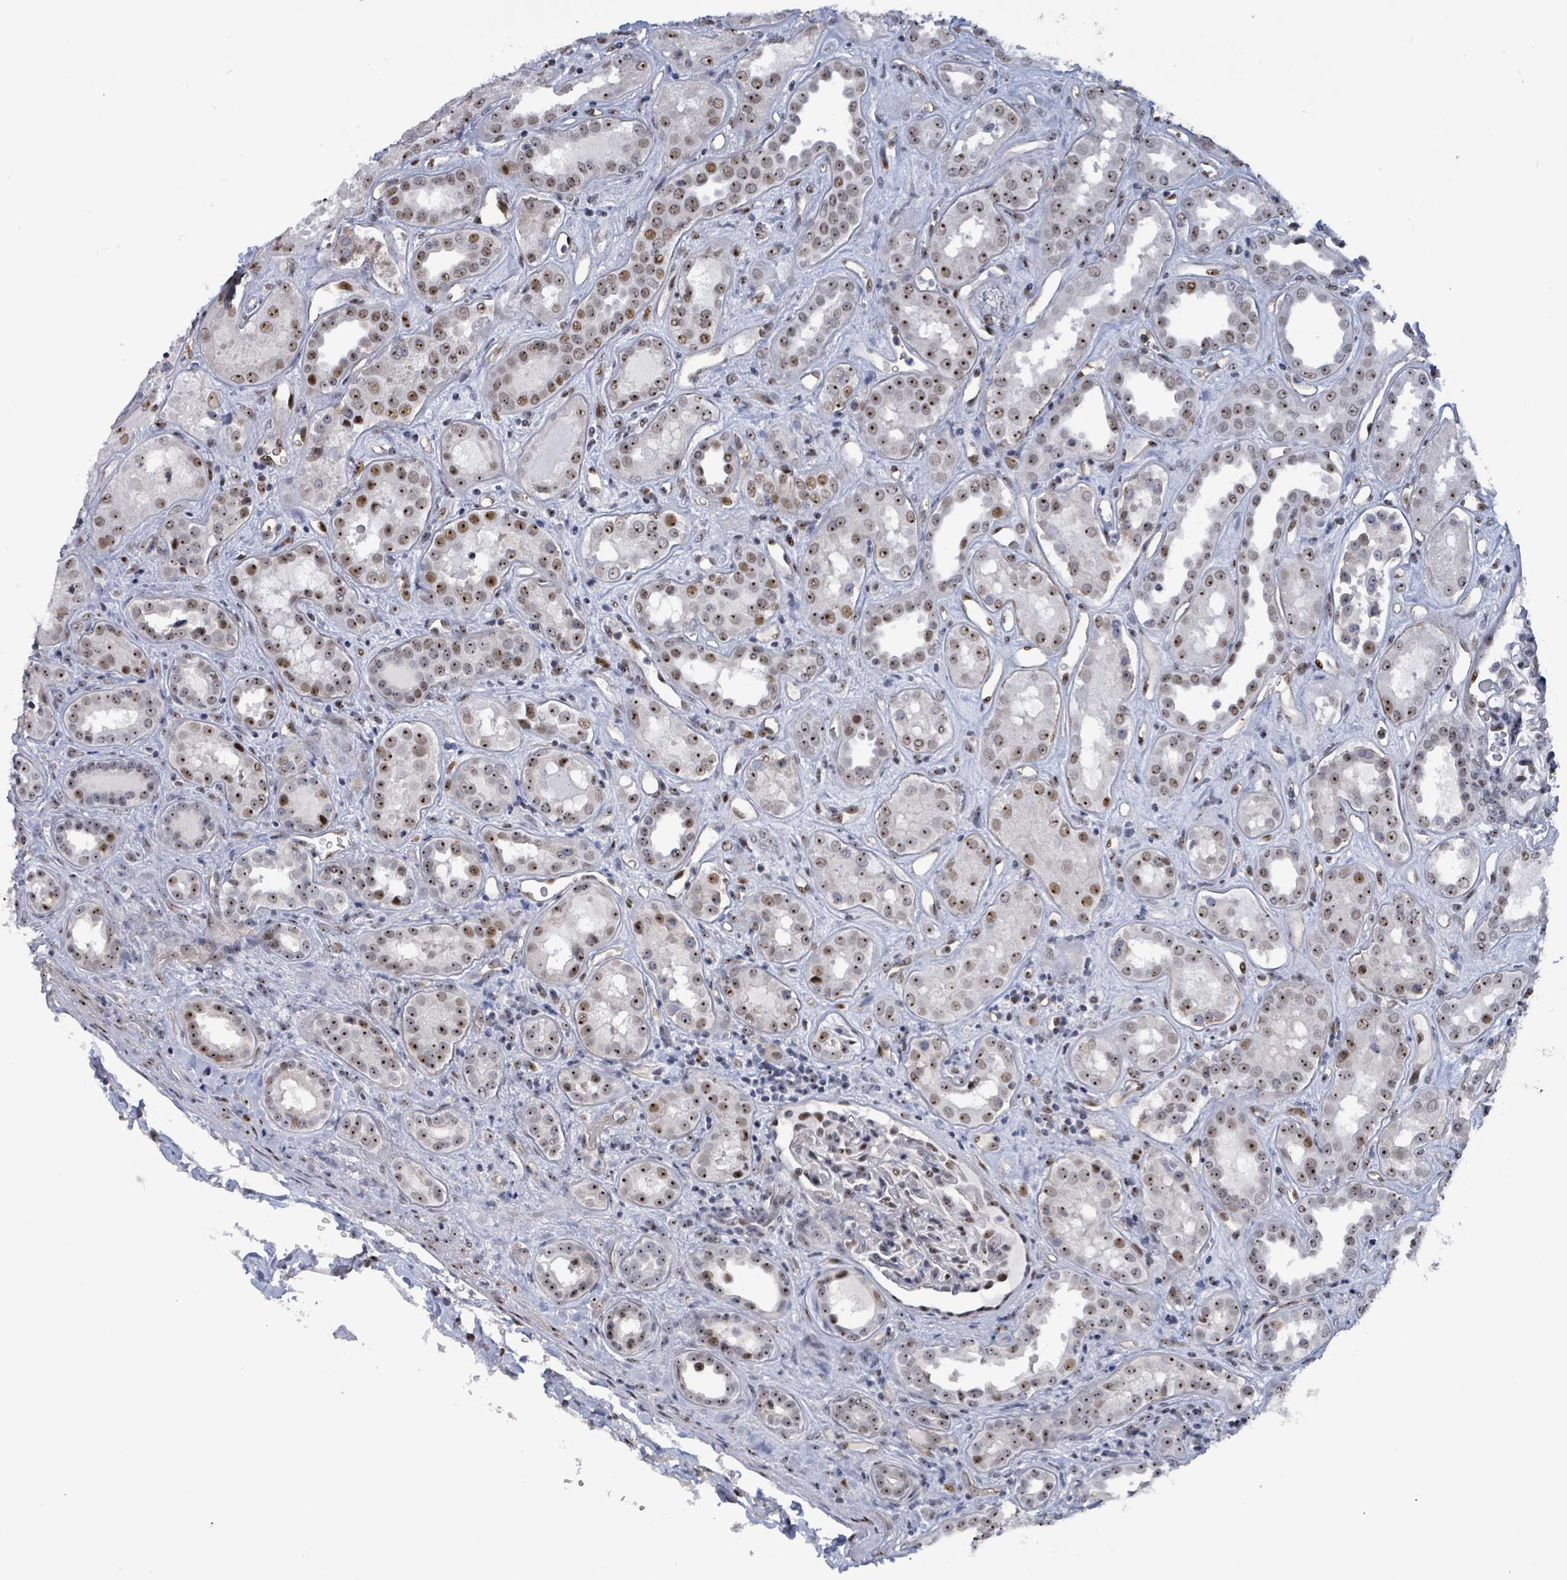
{"staining": {"intensity": "strong", "quantity": "<25%", "location": "nuclear"}, "tissue": "kidney", "cell_type": "Cells in glomeruli", "image_type": "normal", "snomed": [{"axis": "morphology", "description": "Normal tissue, NOS"}, {"axis": "topography", "description": "Kidney"}], "caption": "The micrograph displays a brown stain indicating the presence of a protein in the nuclear of cells in glomeruli in kidney. (DAB (3,3'-diaminobenzidine) IHC with brightfield microscopy, high magnification).", "gene": "RRN3", "patient": {"sex": "male", "age": 59}}